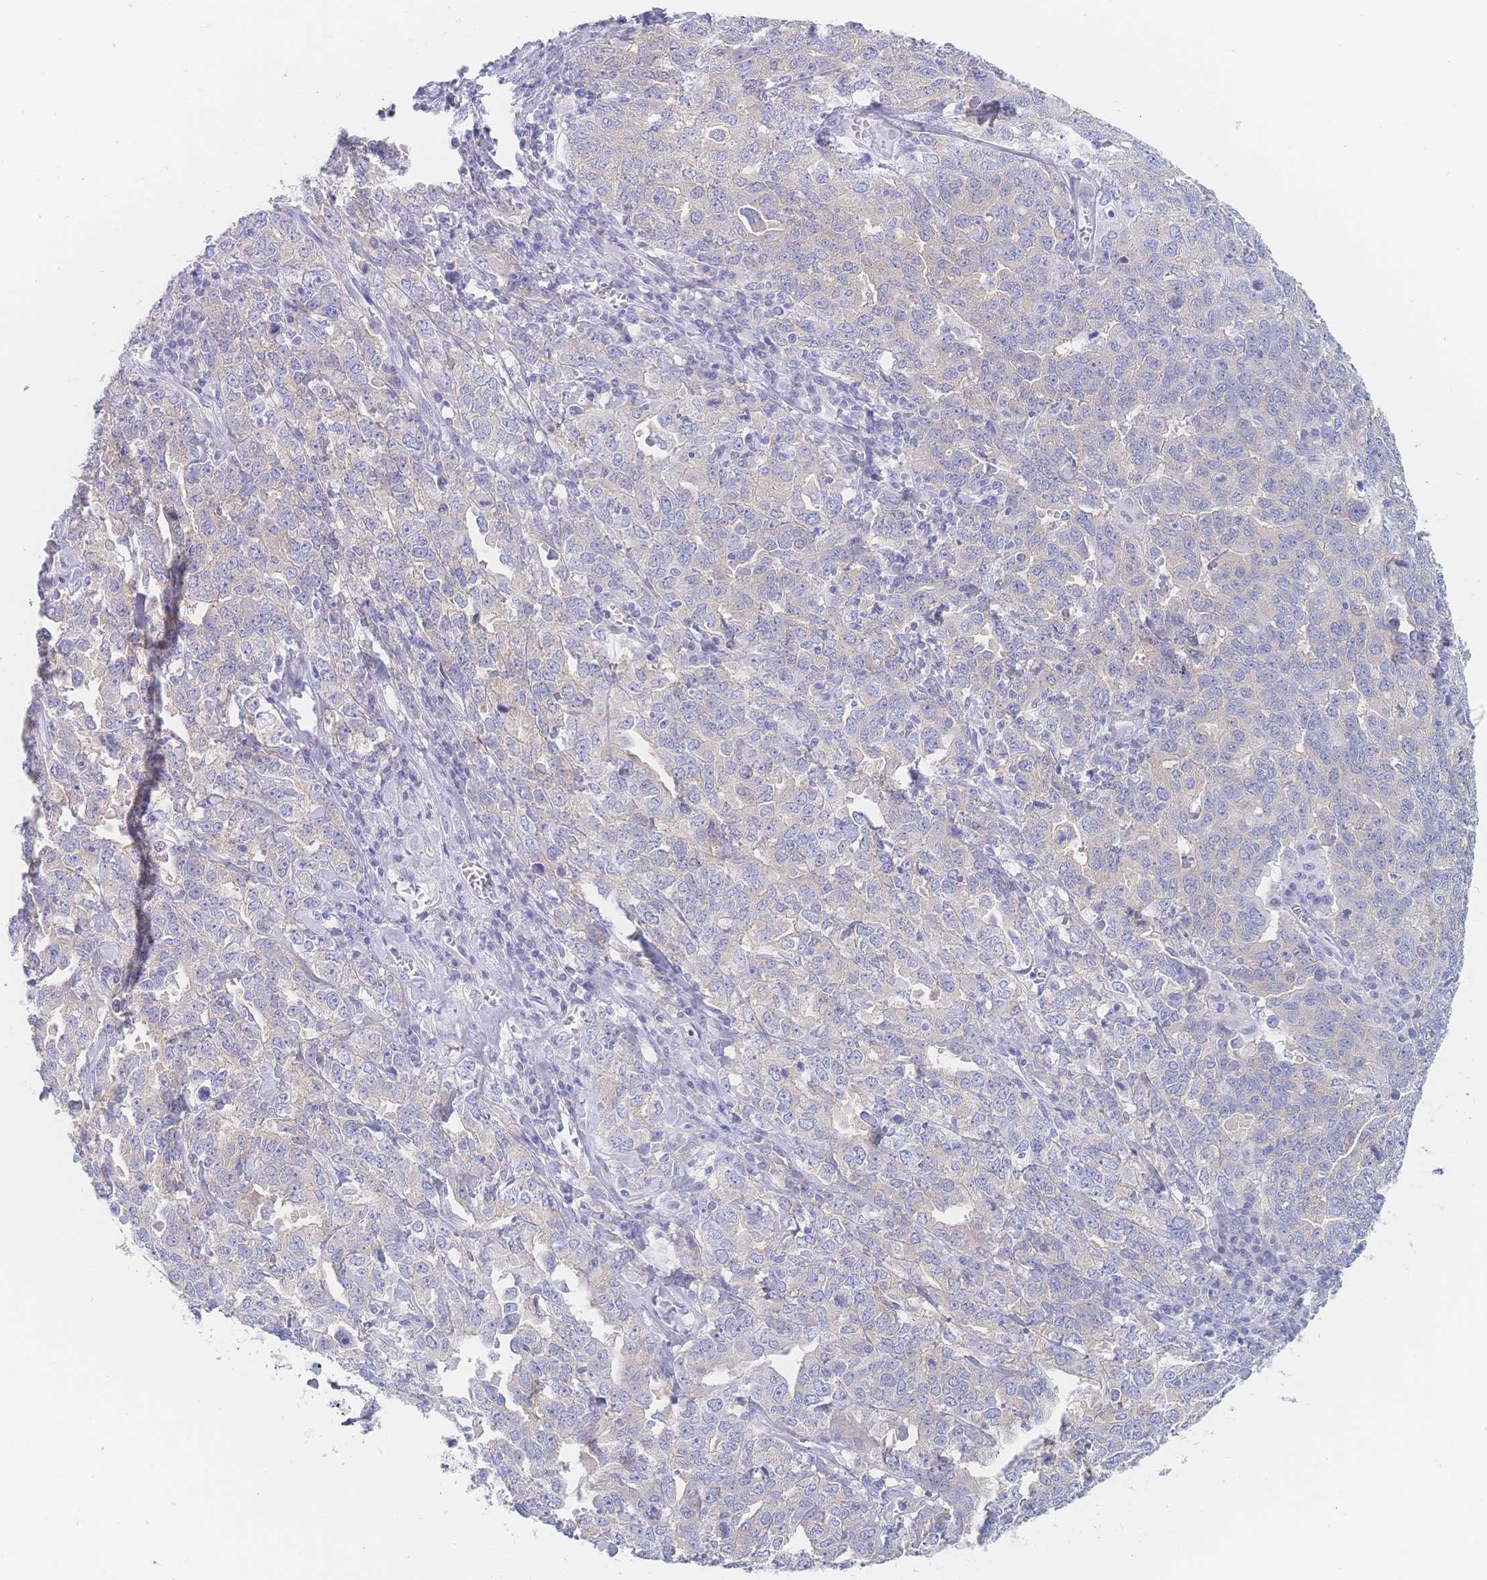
{"staining": {"intensity": "negative", "quantity": "none", "location": "none"}, "tissue": "ovarian cancer", "cell_type": "Tumor cells", "image_type": "cancer", "snomed": [{"axis": "morphology", "description": "Carcinoma, endometroid"}, {"axis": "topography", "description": "Ovary"}], "caption": "Ovarian cancer stained for a protein using IHC exhibits no expression tumor cells.", "gene": "LZTFL1", "patient": {"sex": "female", "age": 62}}